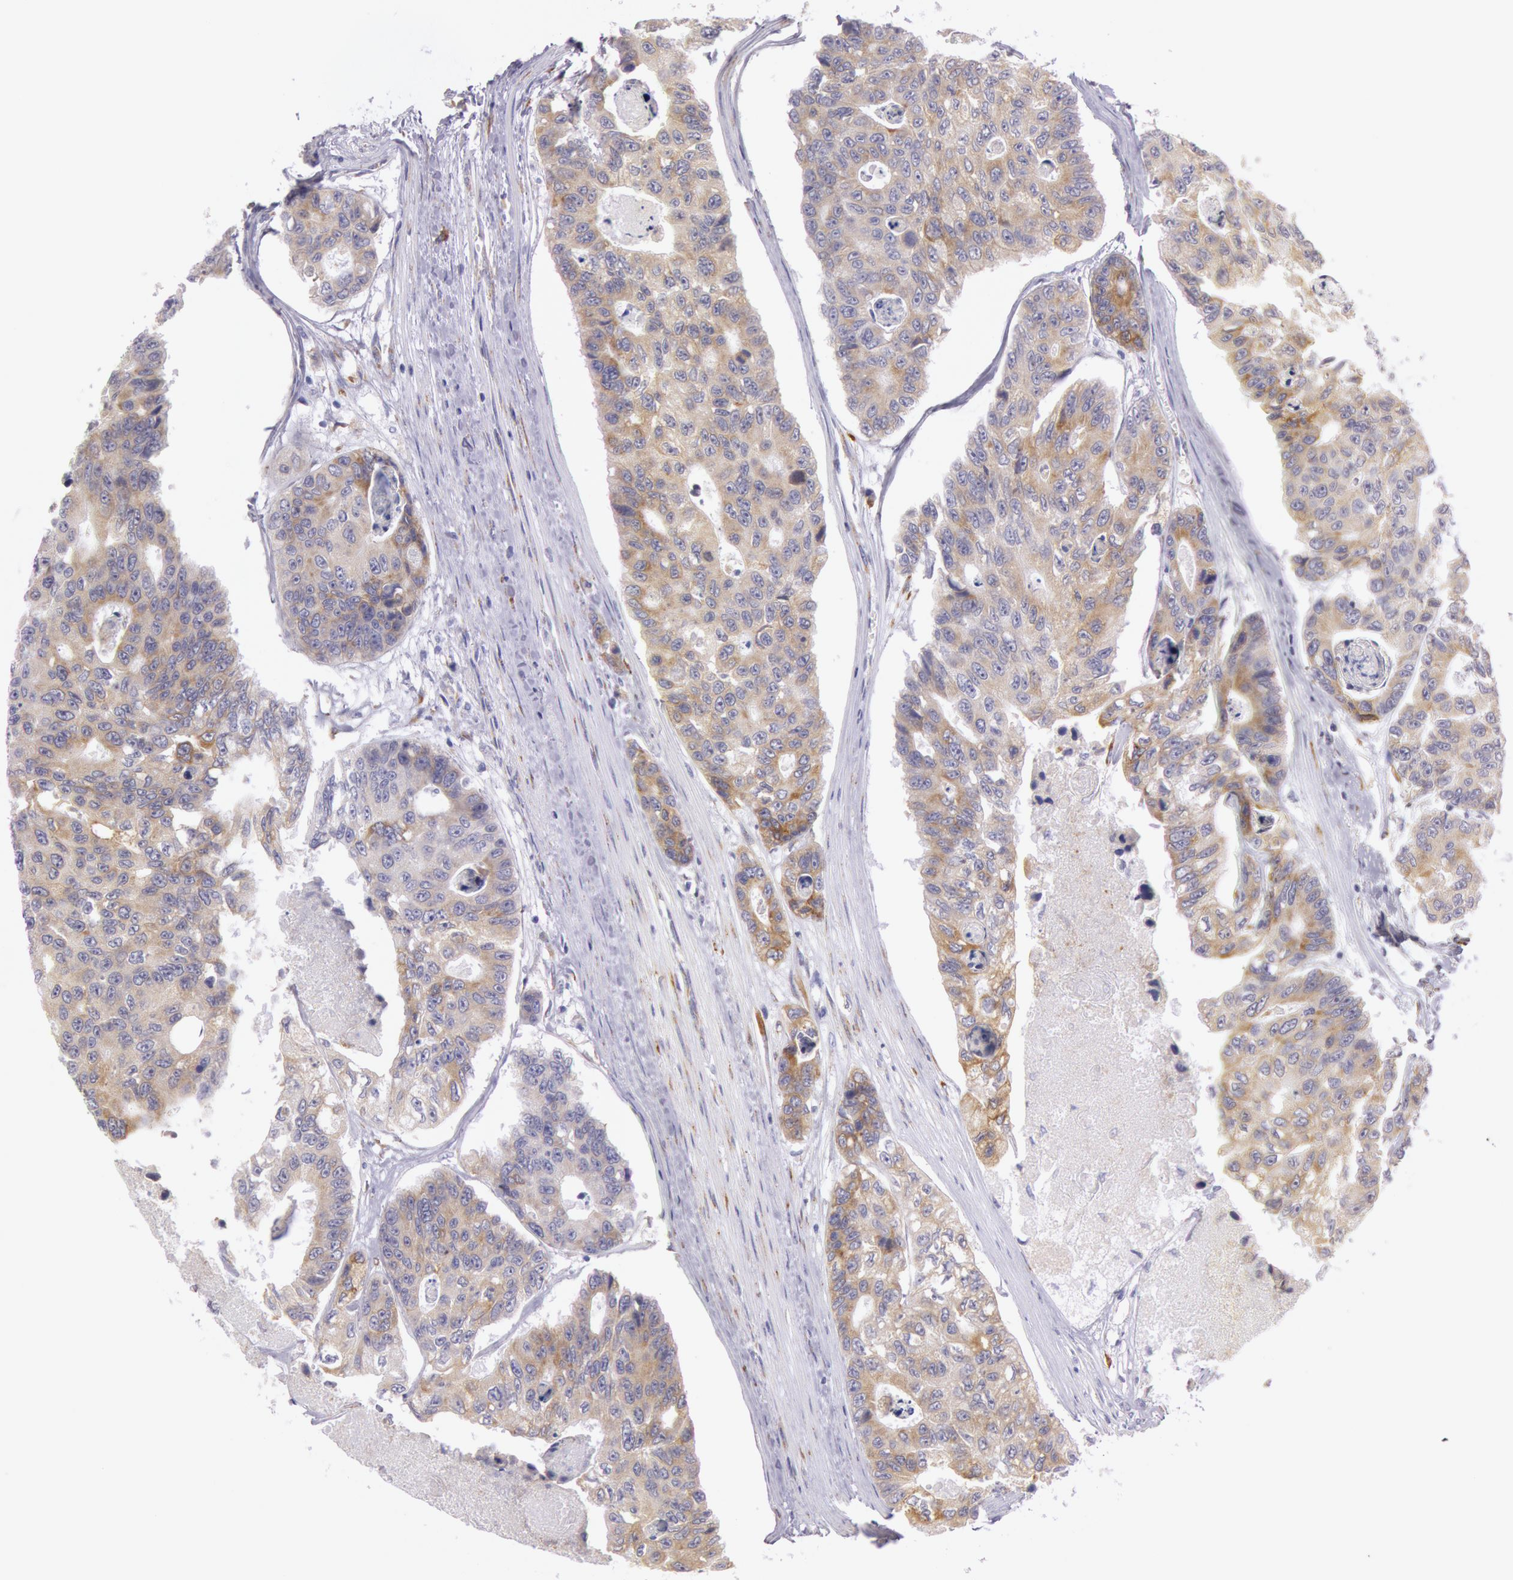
{"staining": {"intensity": "weak", "quantity": ">75%", "location": "nuclear"}, "tissue": "colorectal cancer", "cell_type": "Tumor cells", "image_type": "cancer", "snomed": [{"axis": "morphology", "description": "Adenocarcinoma, NOS"}, {"axis": "topography", "description": "Colon"}], "caption": "The photomicrograph demonstrates a brown stain indicating the presence of a protein in the nuclear of tumor cells in colorectal adenocarcinoma. The staining is performed using DAB brown chromogen to label protein expression. The nuclei are counter-stained blue using hematoxylin.", "gene": "CIDEB", "patient": {"sex": "female", "age": 86}}